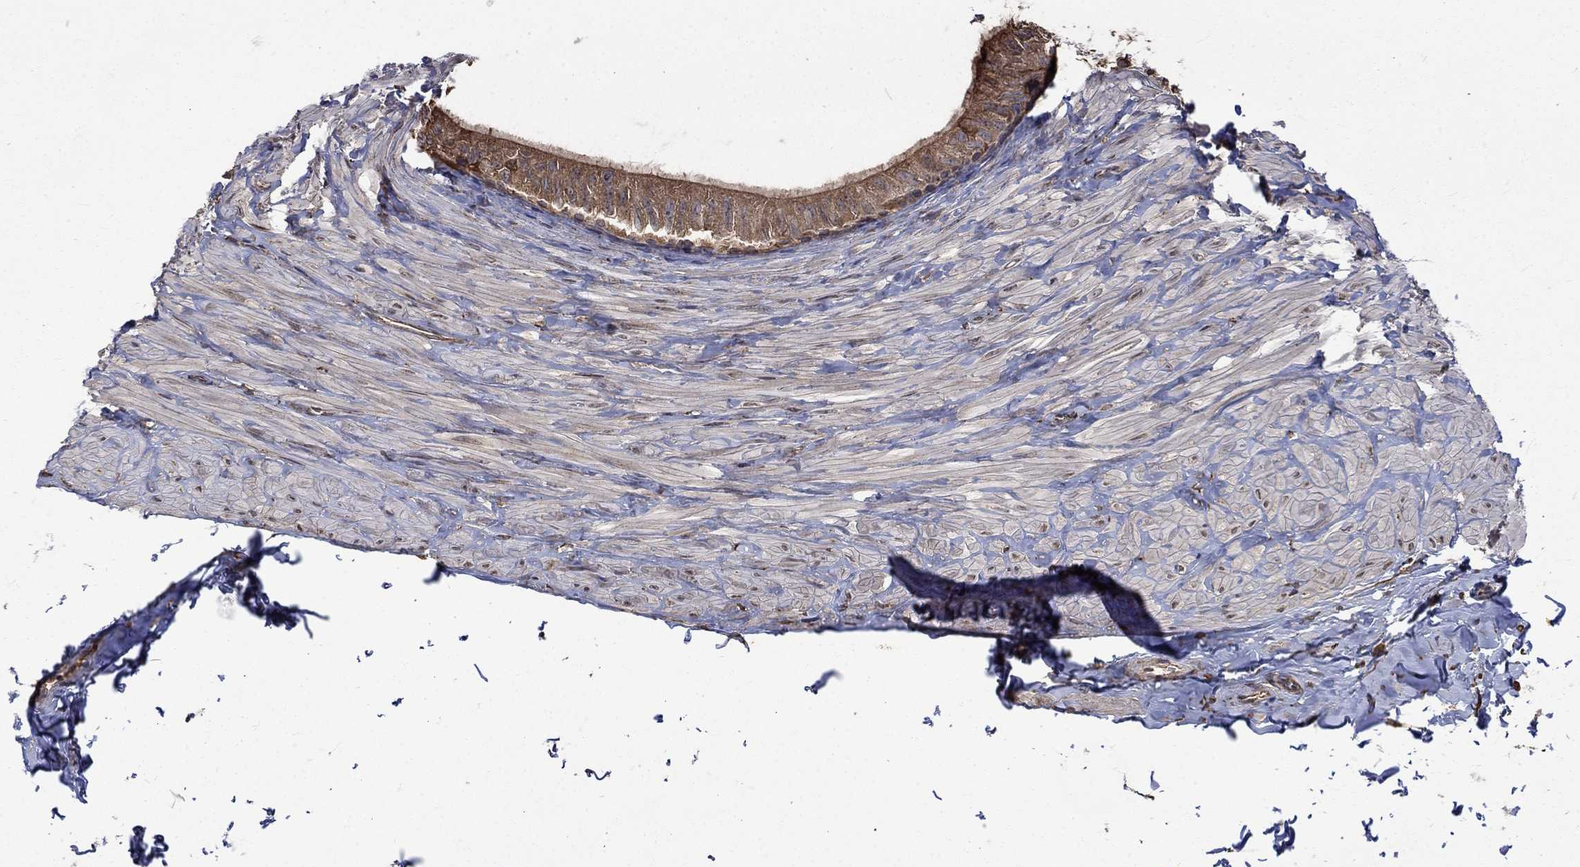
{"staining": {"intensity": "moderate", "quantity": ">75%", "location": "cytoplasmic/membranous"}, "tissue": "epididymis", "cell_type": "Glandular cells", "image_type": "normal", "snomed": [{"axis": "morphology", "description": "Normal tissue, NOS"}, {"axis": "topography", "description": "Epididymis"}], "caption": "This image reveals immunohistochemistry staining of unremarkable human epididymis, with medium moderate cytoplasmic/membranous positivity in approximately >75% of glandular cells.", "gene": "ESRRA", "patient": {"sex": "male", "age": 32}}